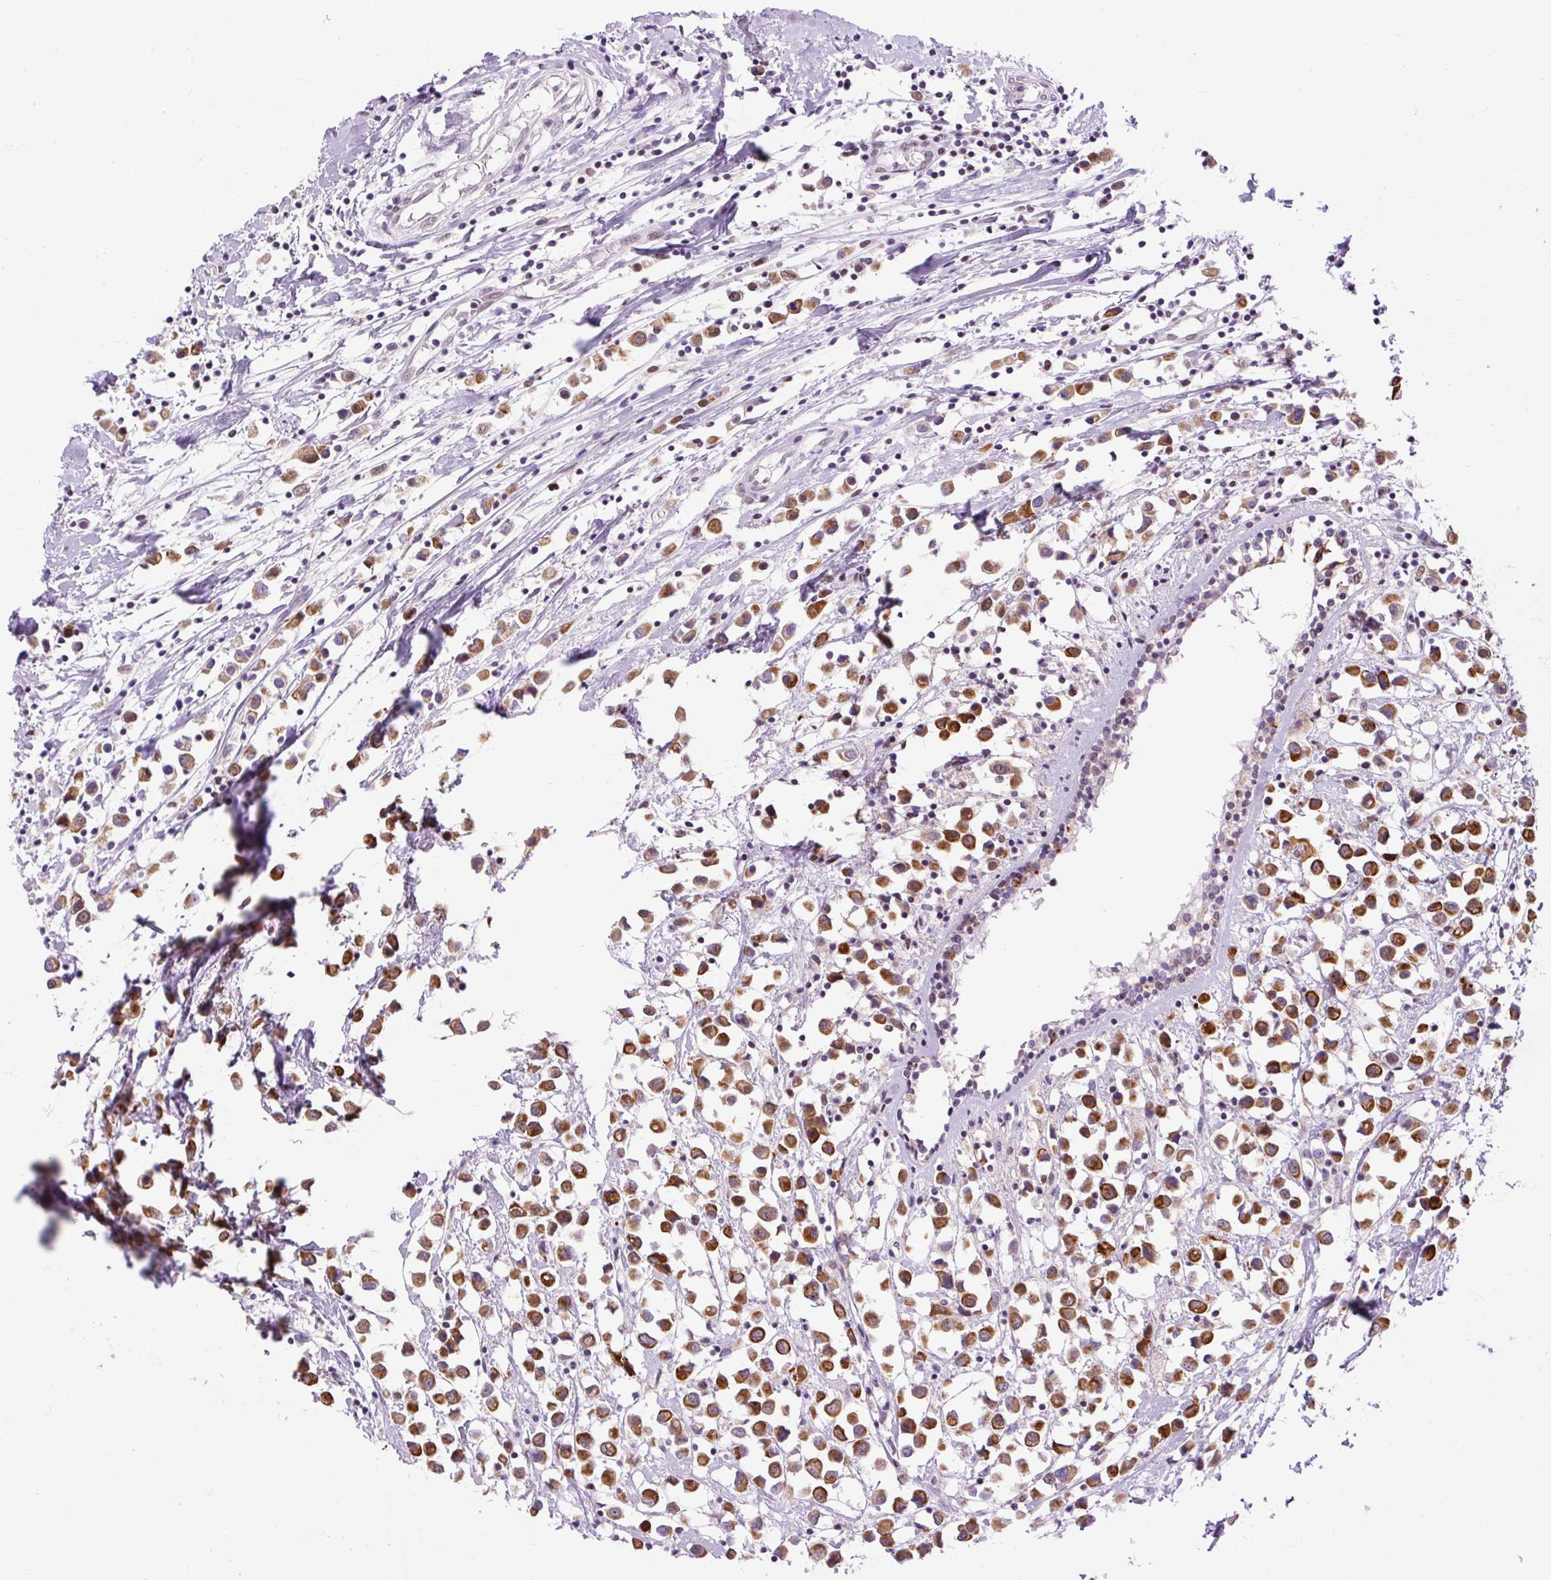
{"staining": {"intensity": "strong", "quantity": "25%-75%", "location": "cytoplasmic/membranous"}, "tissue": "breast cancer", "cell_type": "Tumor cells", "image_type": "cancer", "snomed": [{"axis": "morphology", "description": "Duct carcinoma"}, {"axis": "topography", "description": "Breast"}], "caption": "Brown immunohistochemical staining in human breast intraductal carcinoma displays strong cytoplasmic/membranous staining in about 25%-75% of tumor cells.", "gene": "ZNF672", "patient": {"sex": "female", "age": 61}}